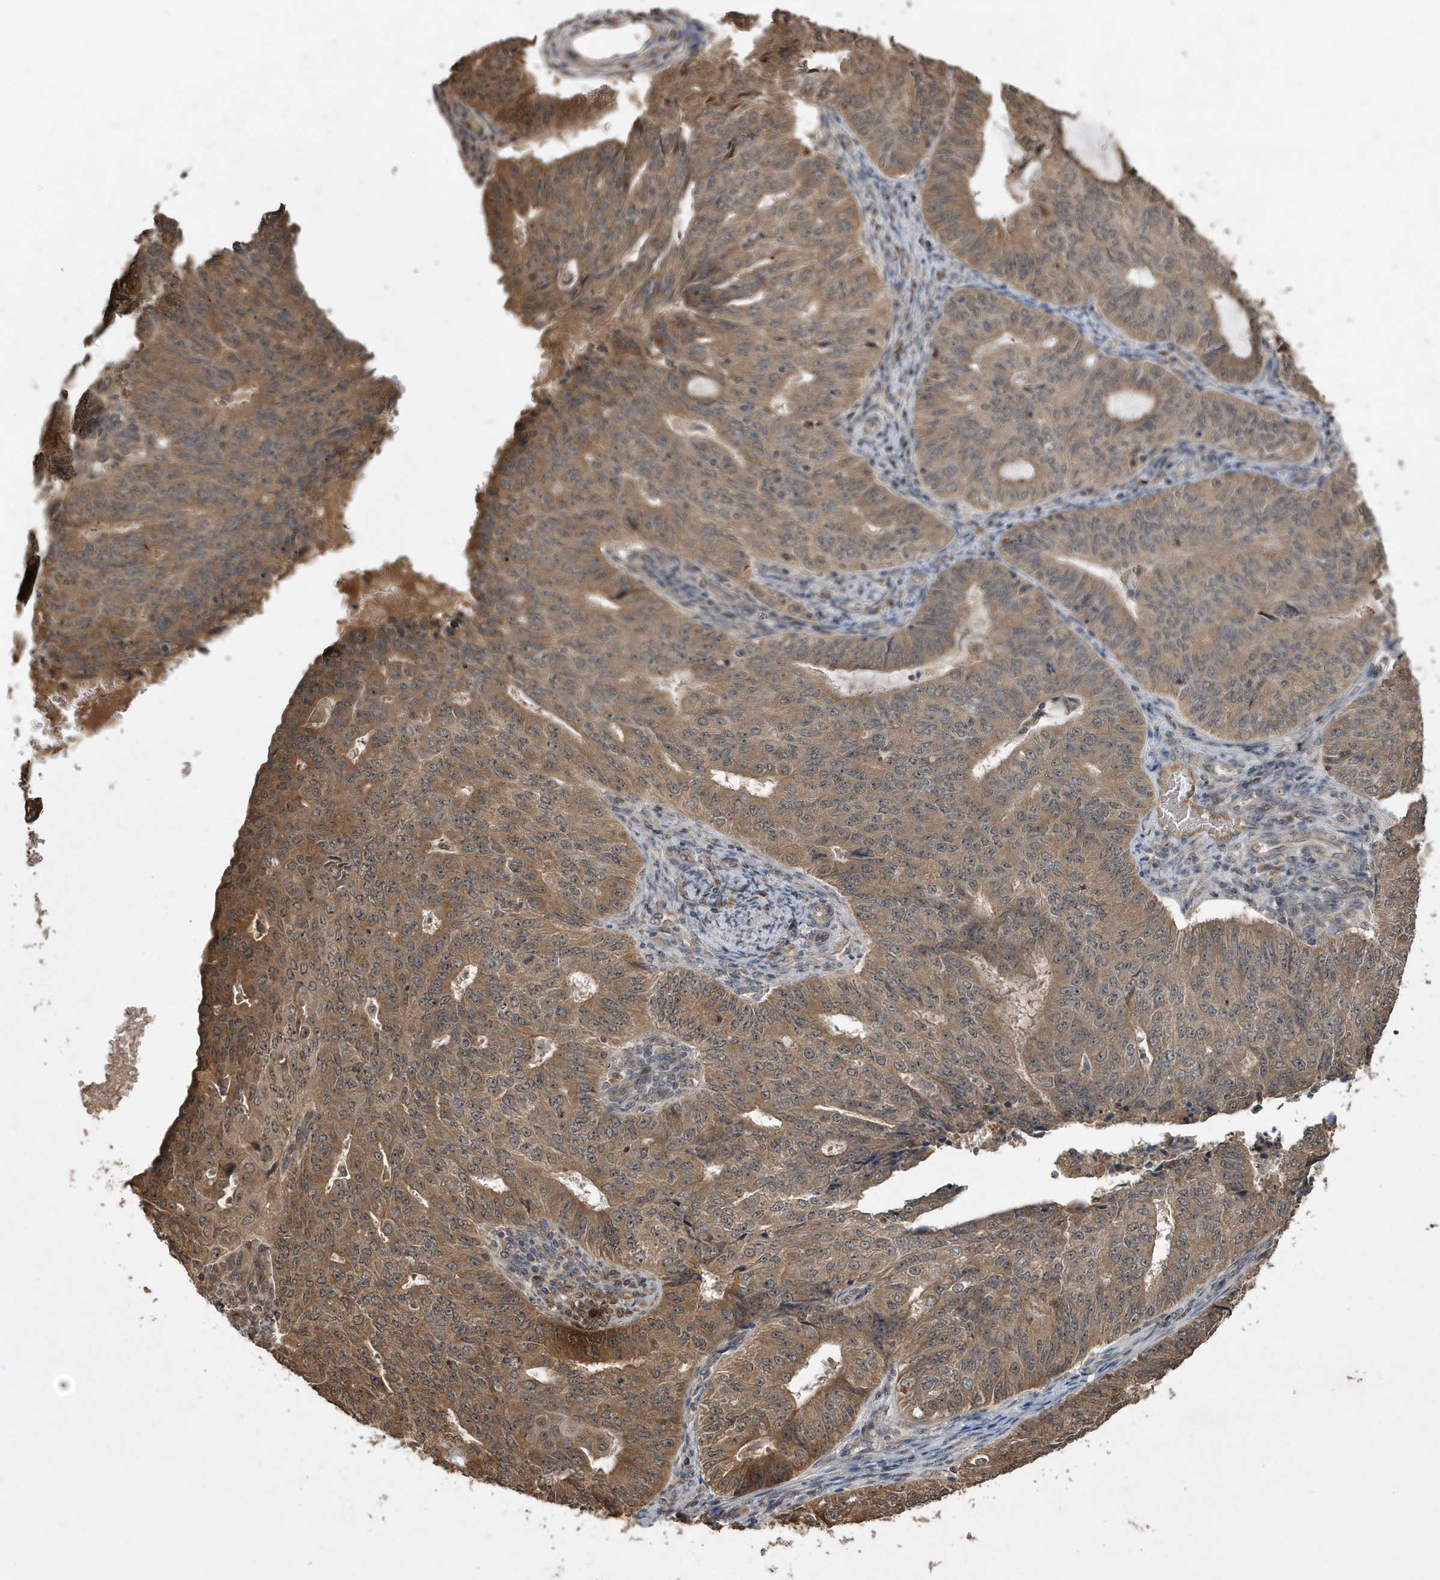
{"staining": {"intensity": "moderate", "quantity": ">75%", "location": "cytoplasmic/membranous"}, "tissue": "endometrial cancer", "cell_type": "Tumor cells", "image_type": "cancer", "snomed": [{"axis": "morphology", "description": "Adenocarcinoma, NOS"}, {"axis": "topography", "description": "Endometrium"}], "caption": "Immunohistochemical staining of endometrial adenocarcinoma shows medium levels of moderate cytoplasmic/membranous expression in approximately >75% of tumor cells.", "gene": "WASHC5", "patient": {"sex": "female", "age": 32}}